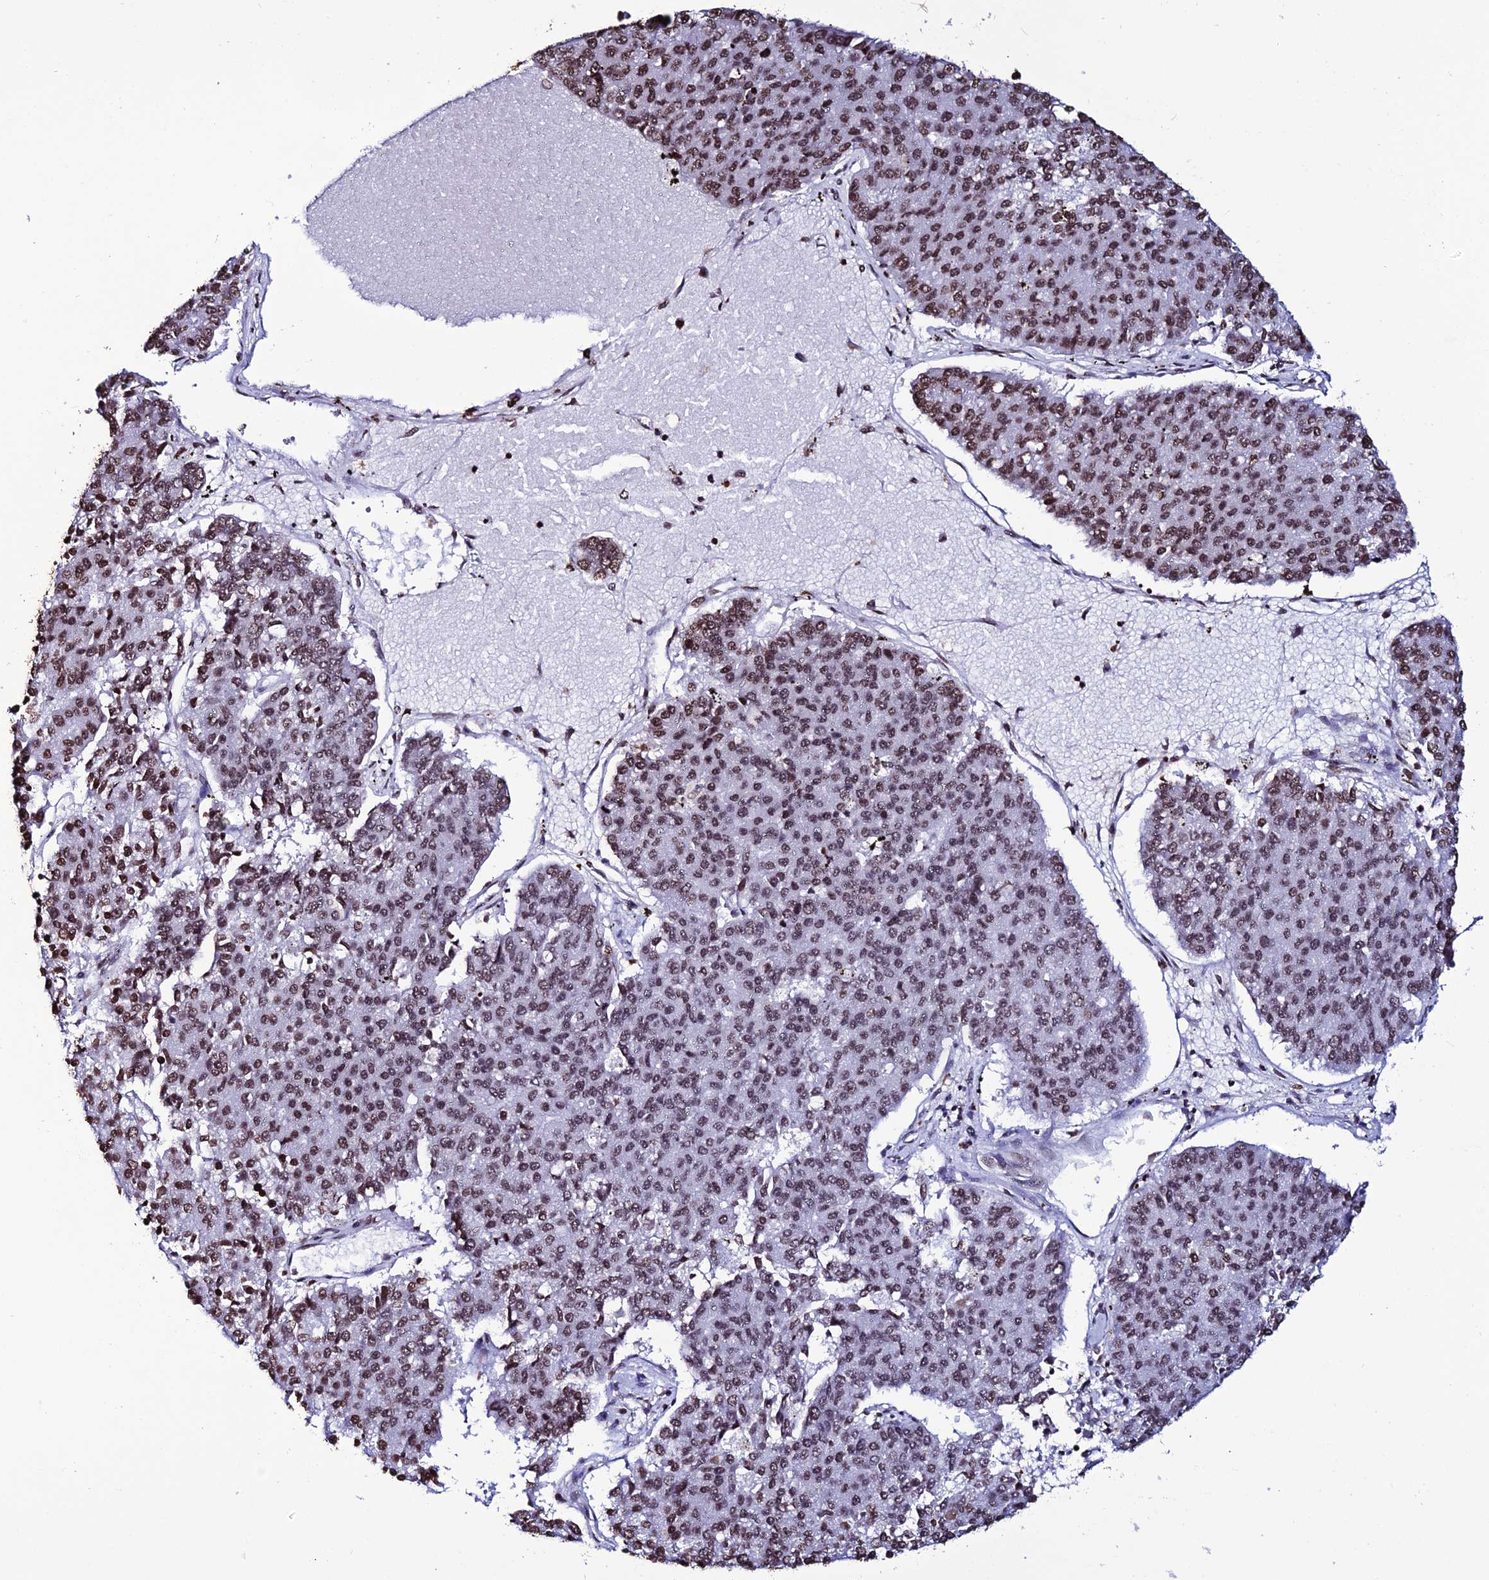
{"staining": {"intensity": "moderate", "quantity": ">75%", "location": "nuclear"}, "tissue": "pancreatic cancer", "cell_type": "Tumor cells", "image_type": "cancer", "snomed": [{"axis": "morphology", "description": "Adenocarcinoma, NOS"}, {"axis": "topography", "description": "Pancreas"}], "caption": "There is medium levels of moderate nuclear staining in tumor cells of adenocarcinoma (pancreatic), as demonstrated by immunohistochemical staining (brown color).", "gene": "MACROH2A2", "patient": {"sex": "male", "age": 50}}